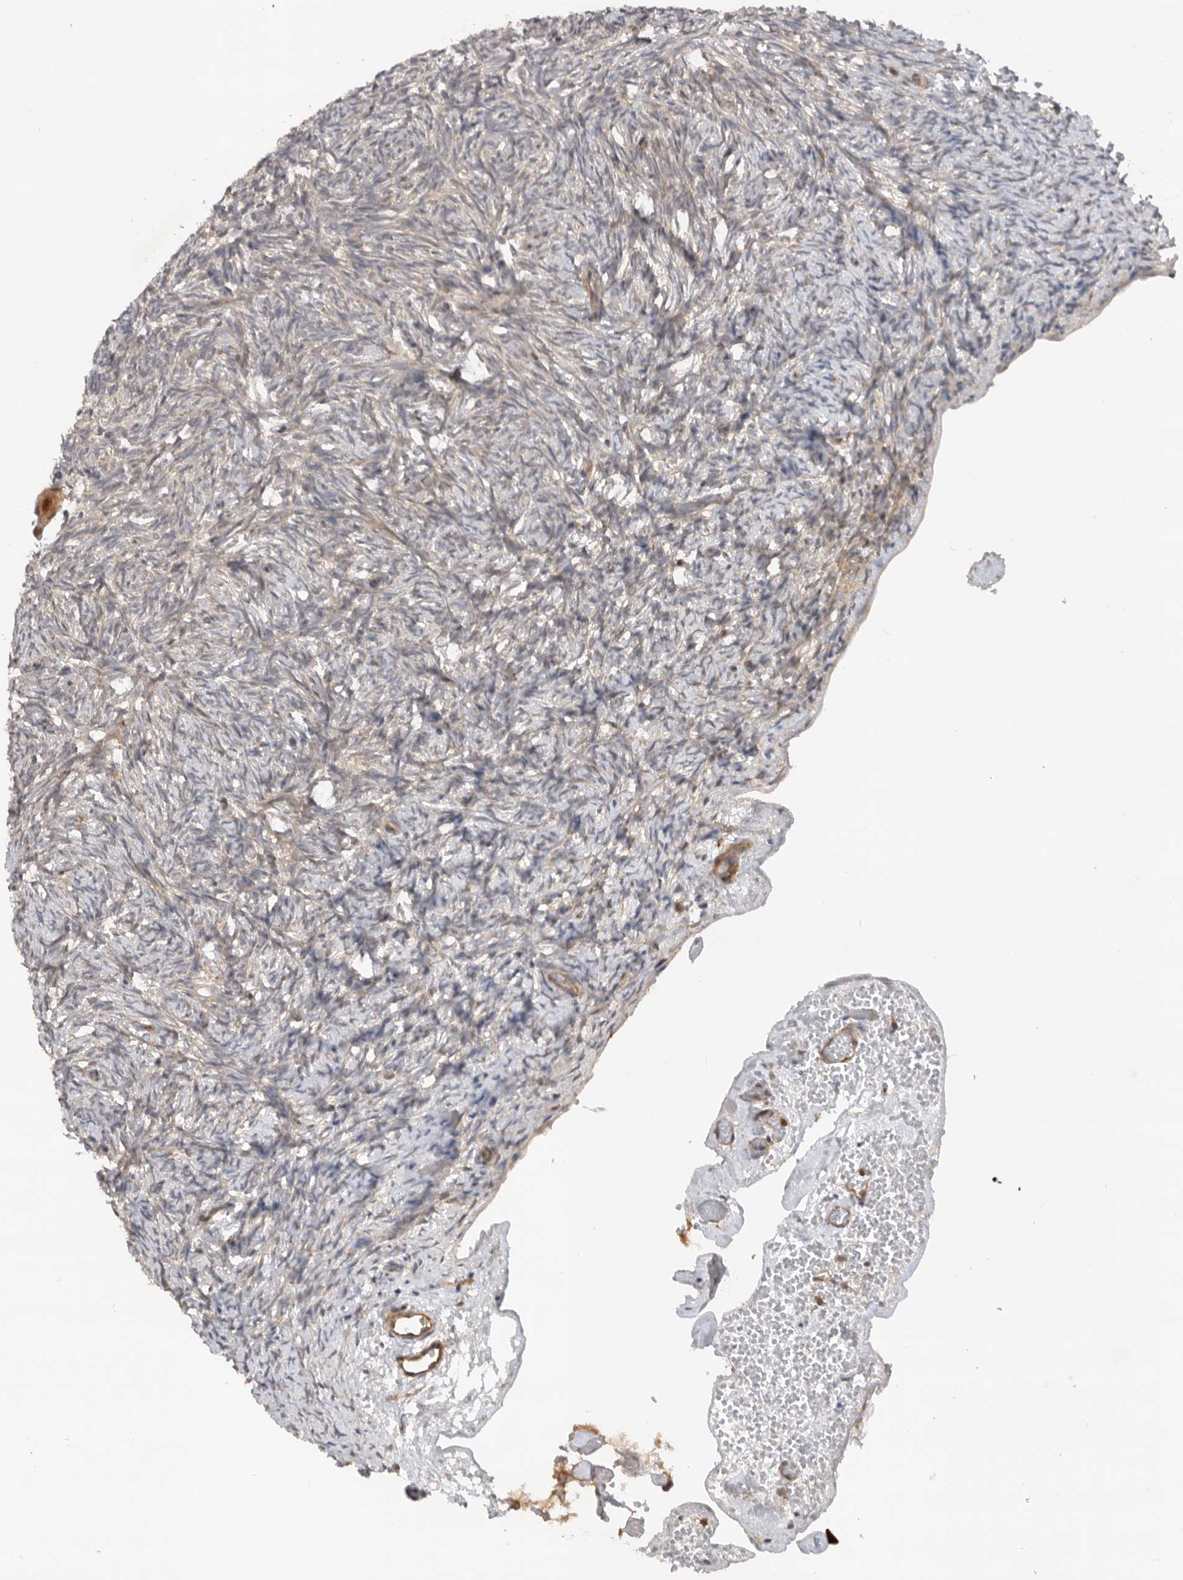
{"staining": {"intensity": "moderate", "quantity": ">75%", "location": "cytoplasmic/membranous,nuclear"}, "tissue": "ovary", "cell_type": "Follicle cells", "image_type": "normal", "snomed": [{"axis": "morphology", "description": "Normal tissue, NOS"}, {"axis": "topography", "description": "Ovary"}], "caption": "Protein staining shows moderate cytoplasmic/membranous,nuclear staining in approximately >75% of follicle cells in unremarkable ovary.", "gene": "DCAF8", "patient": {"sex": "female", "age": 34}}